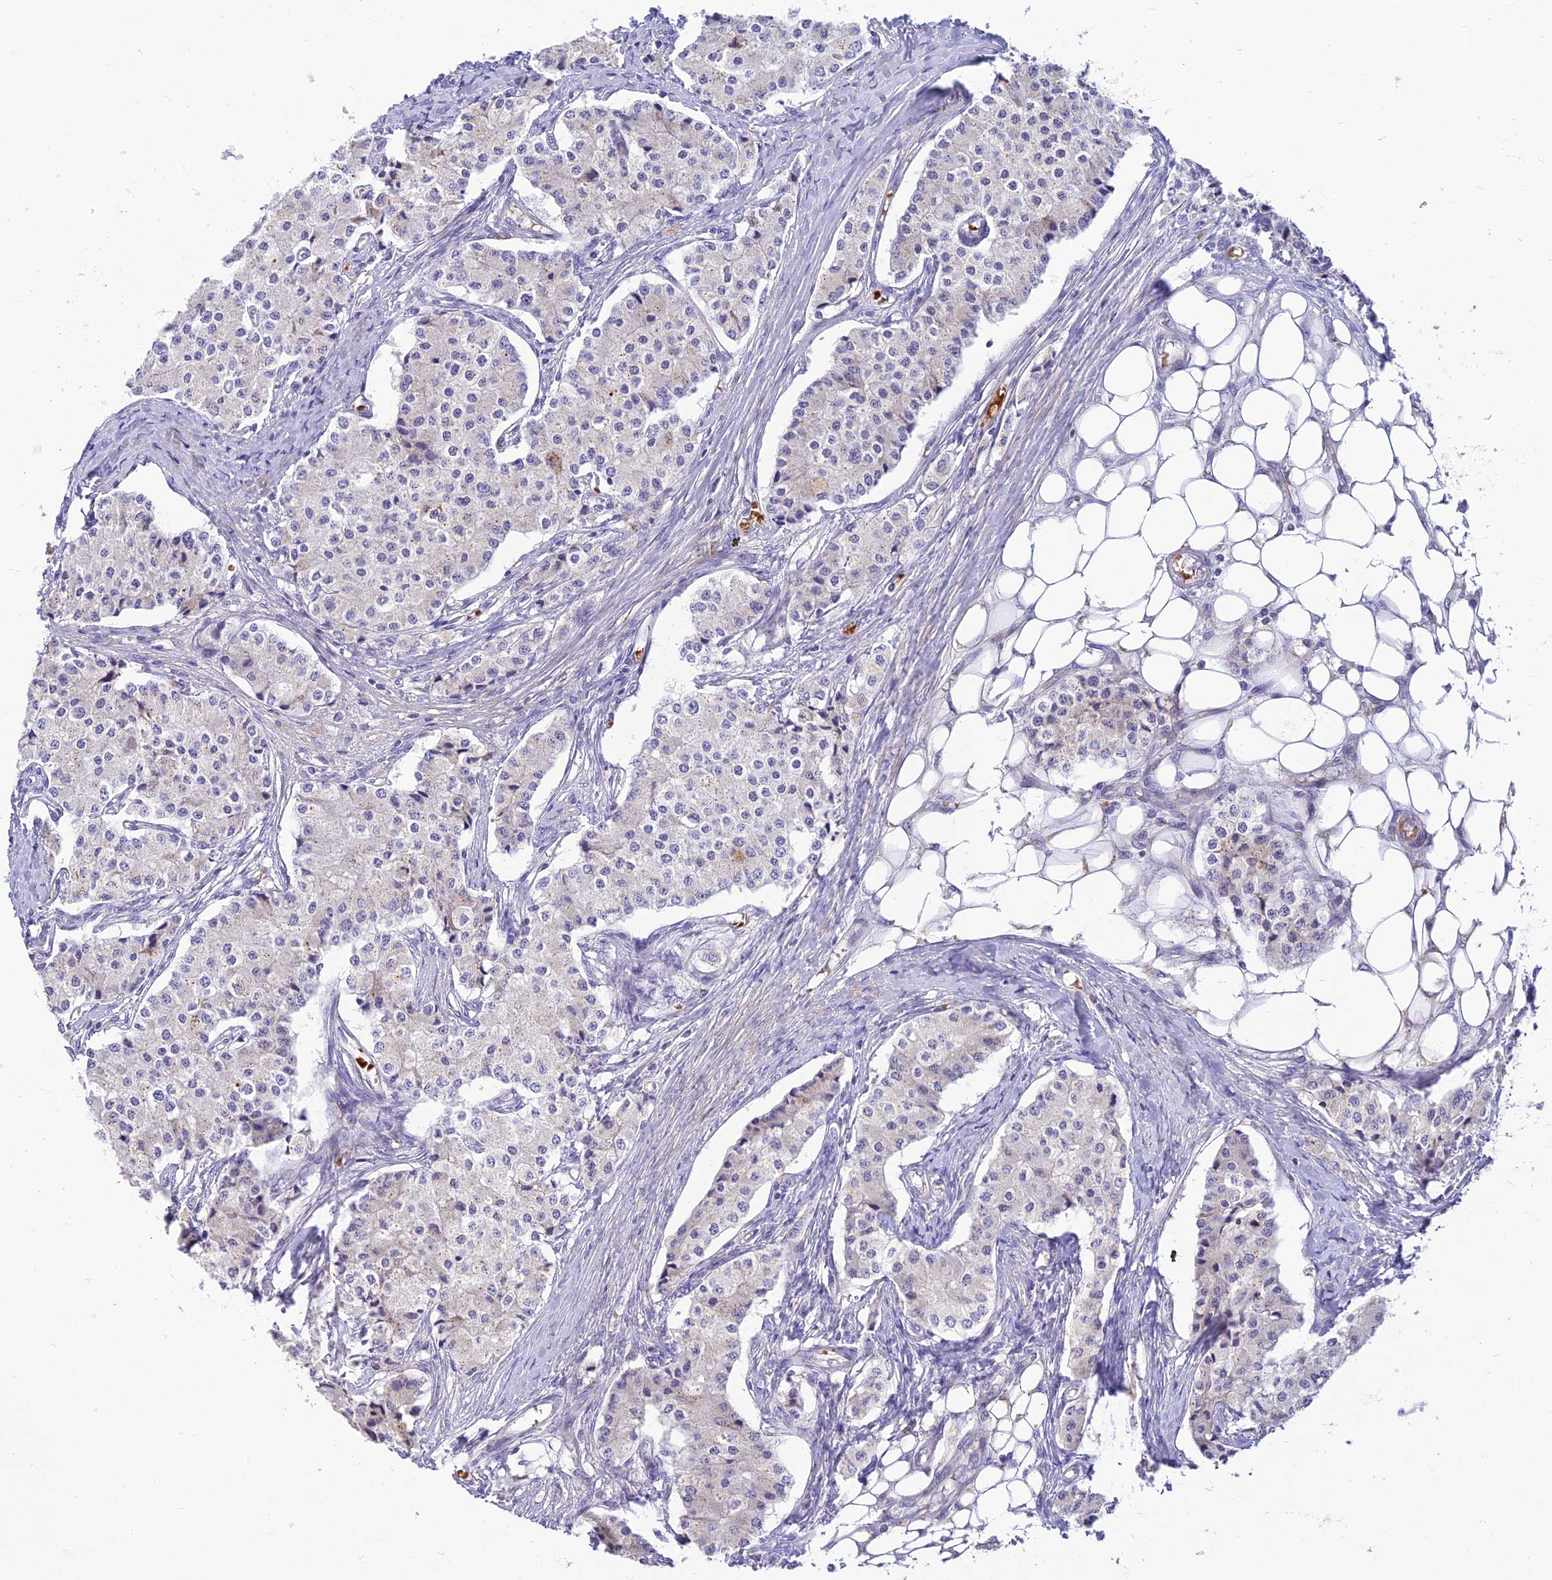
{"staining": {"intensity": "negative", "quantity": "none", "location": "none"}, "tissue": "carcinoid", "cell_type": "Tumor cells", "image_type": "cancer", "snomed": [{"axis": "morphology", "description": "Carcinoid, malignant, NOS"}, {"axis": "topography", "description": "Colon"}], "caption": "This micrograph is of carcinoid (malignant) stained with immunohistochemistry (IHC) to label a protein in brown with the nuclei are counter-stained blue. There is no staining in tumor cells.", "gene": "CLIP4", "patient": {"sex": "female", "age": 52}}